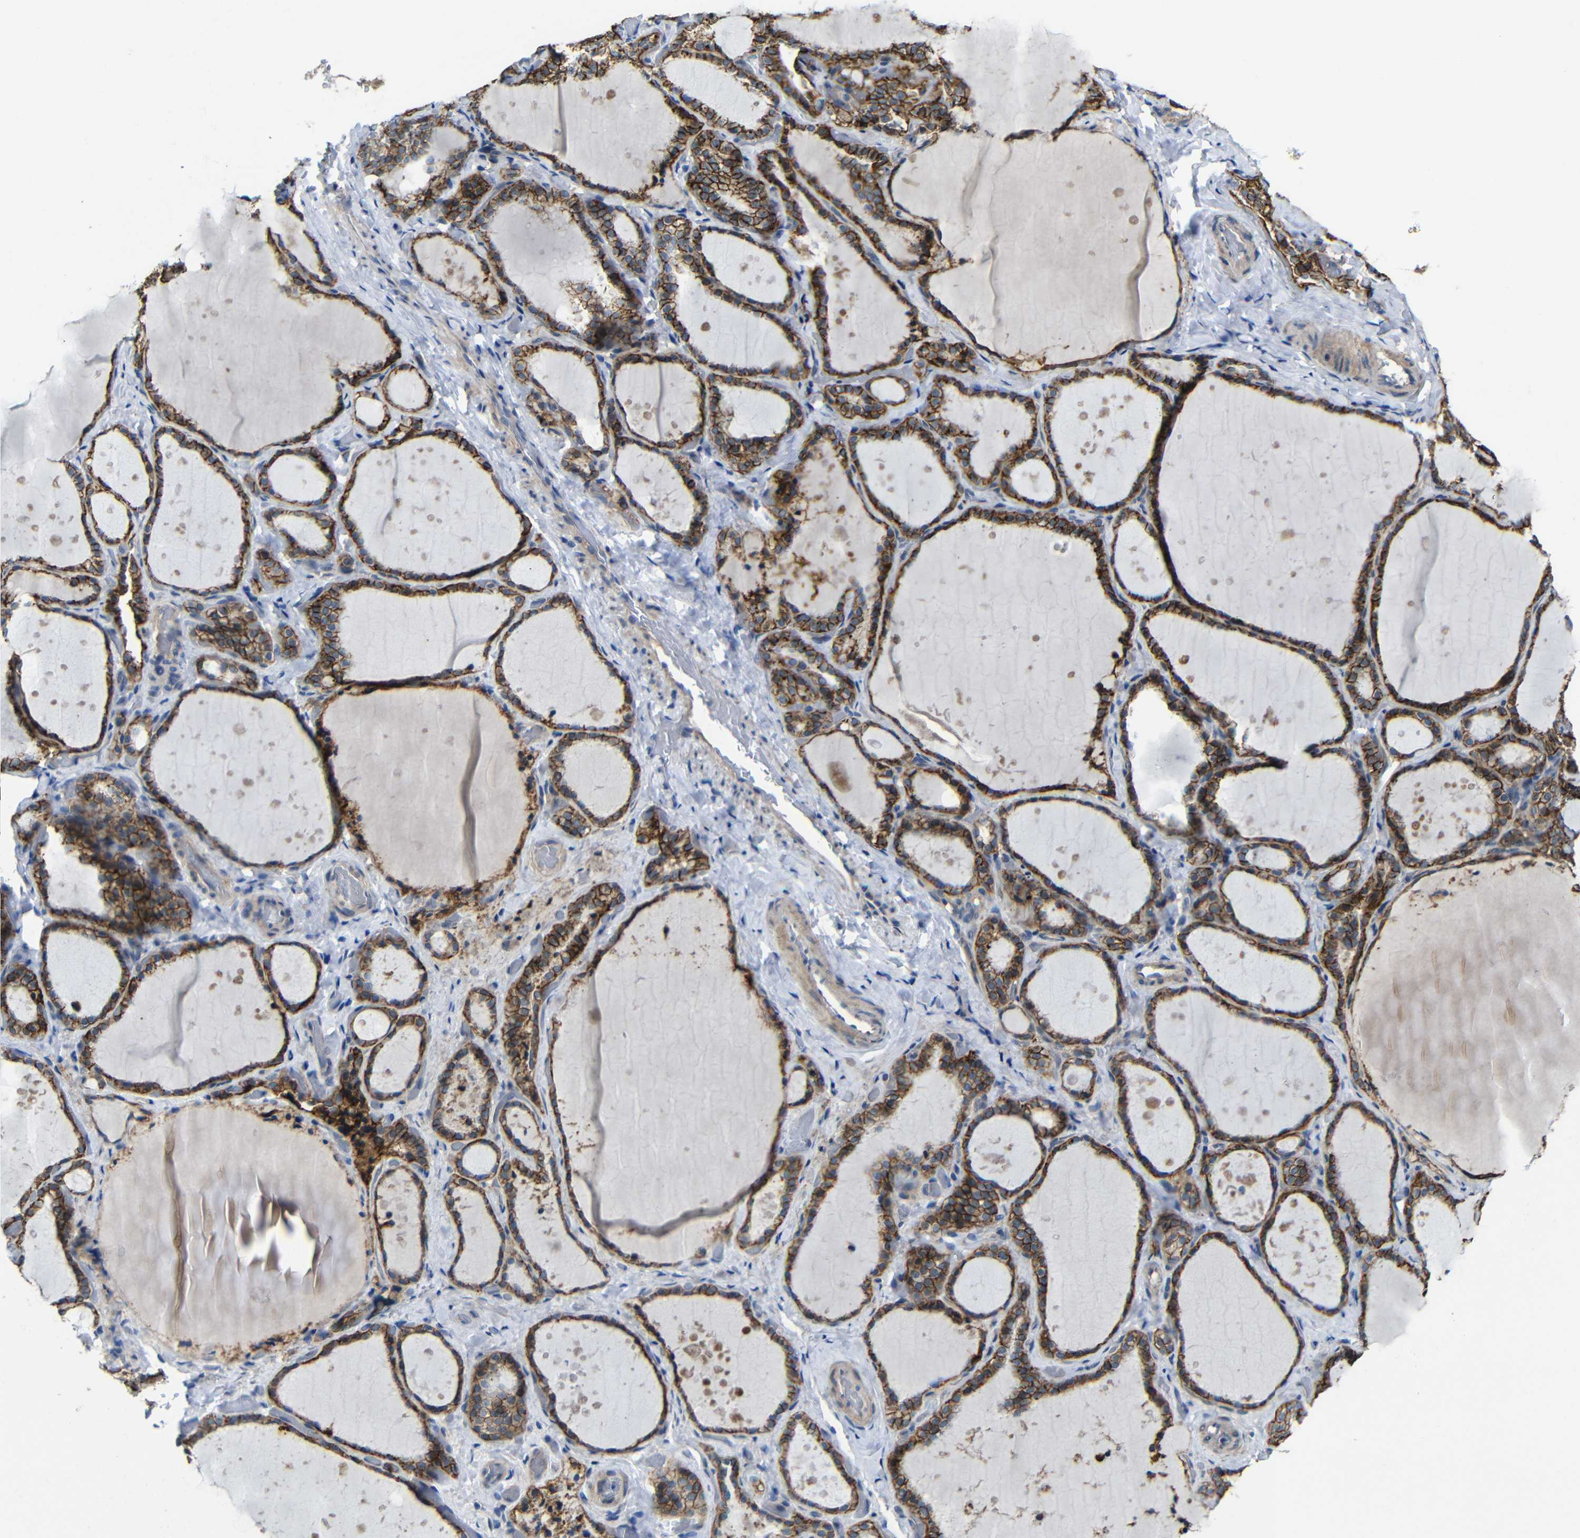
{"staining": {"intensity": "strong", "quantity": ">75%", "location": "cytoplasmic/membranous"}, "tissue": "thyroid gland", "cell_type": "Glandular cells", "image_type": "normal", "snomed": [{"axis": "morphology", "description": "Normal tissue, NOS"}, {"axis": "topography", "description": "Thyroid gland"}], "caption": "Immunohistochemistry (IHC) of unremarkable thyroid gland displays high levels of strong cytoplasmic/membranous staining in about >75% of glandular cells.", "gene": "ZNF90", "patient": {"sex": "female", "age": 44}}